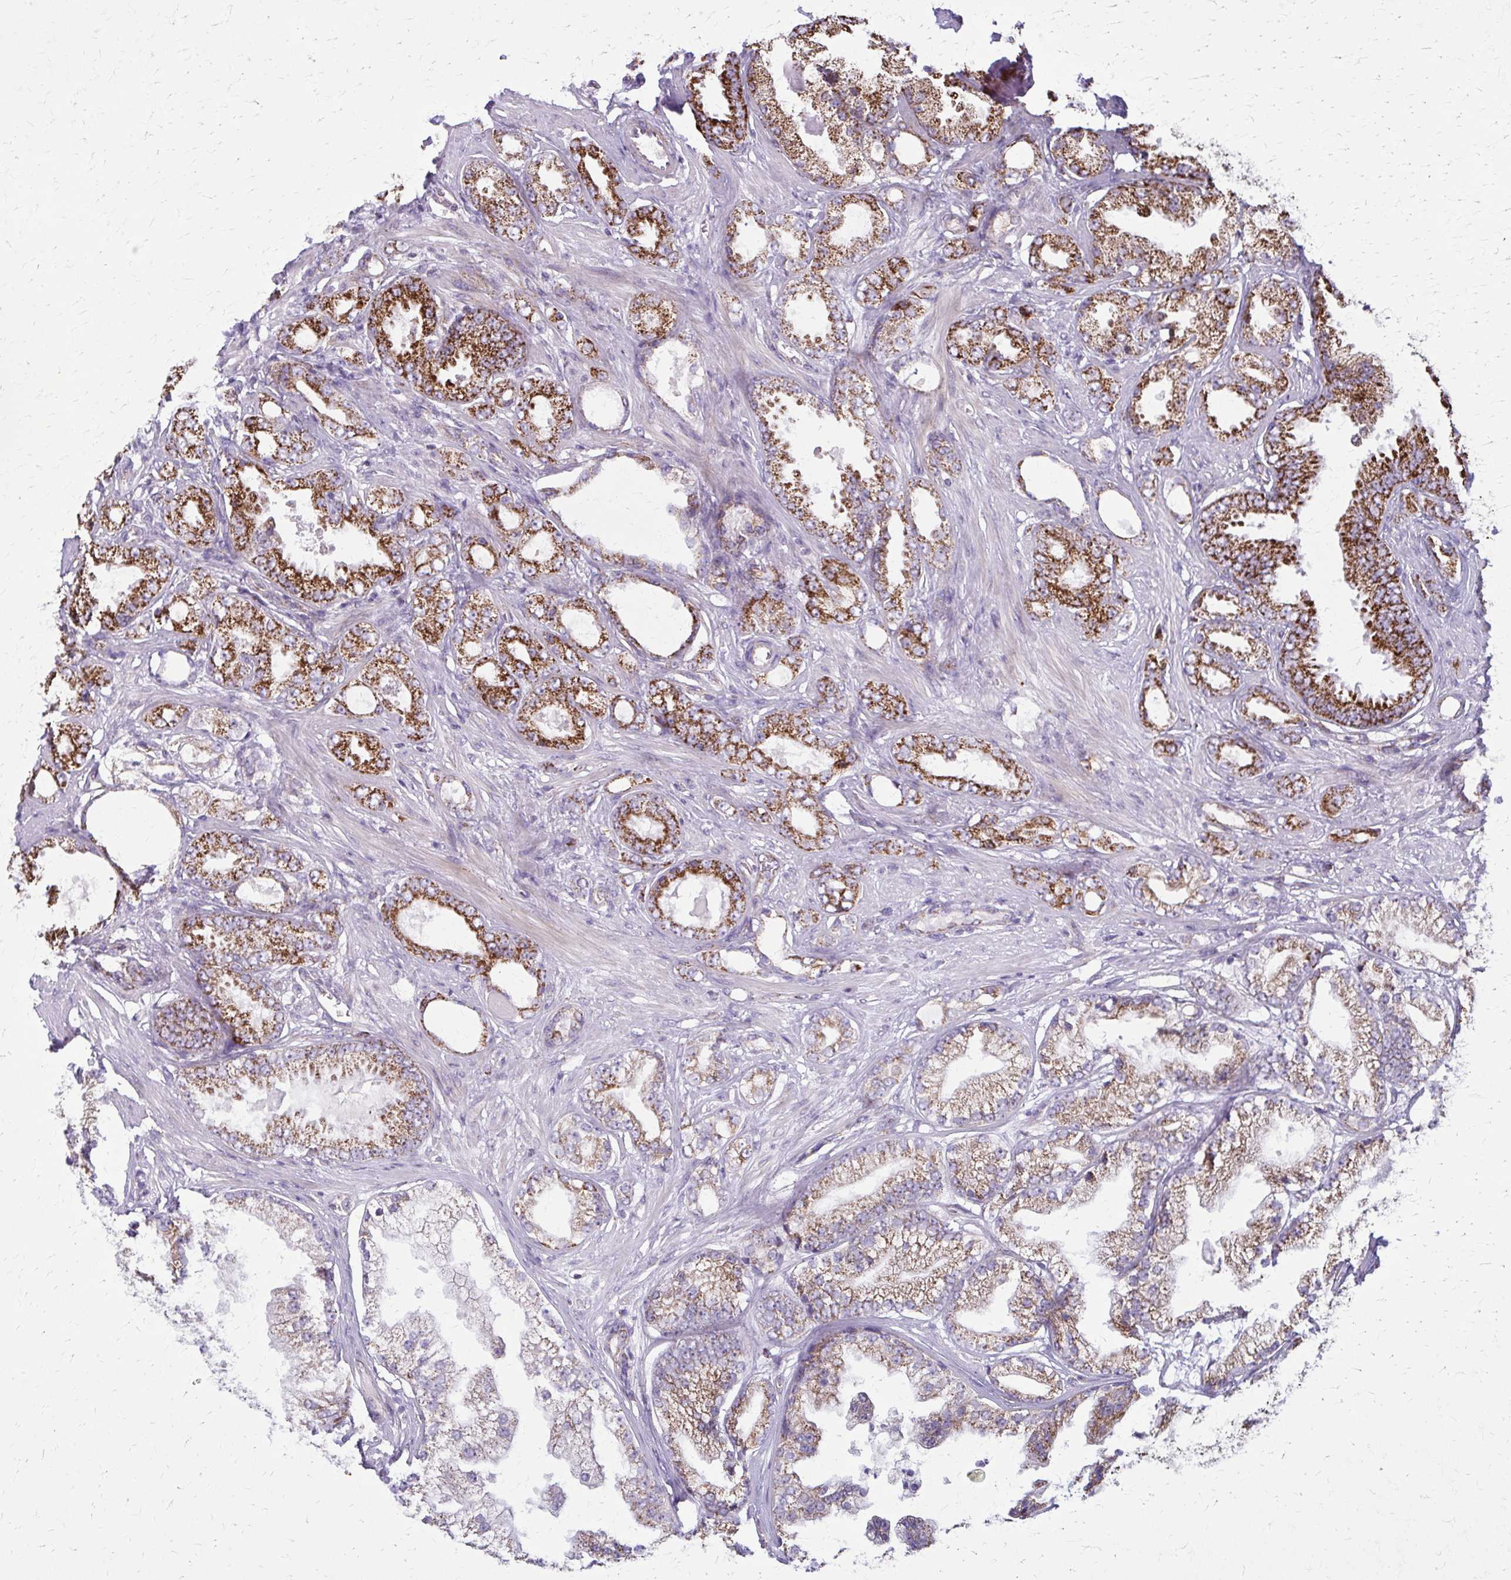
{"staining": {"intensity": "strong", "quantity": ">75%", "location": "cytoplasmic/membranous"}, "tissue": "prostate cancer", "cell_type": "Tumor cells", "image_type": "cancer", "snomed": [{"axis": "morphology", "description": "Adenocarcinoma, Low grade"}, {"axis": "topography", "description": "Prostate"}], "caption": "IHC micrograph of neoplastic tissue: prostate cancer stained using IHC reveals high levels of strong protein expression localized specifically in the cytoplasmic/membranous of tumor cells, appearing as a cytoplasmic/membranous brown color.", "gene": "TVP23A", "patient": {"sex": "male", "age": 65}}